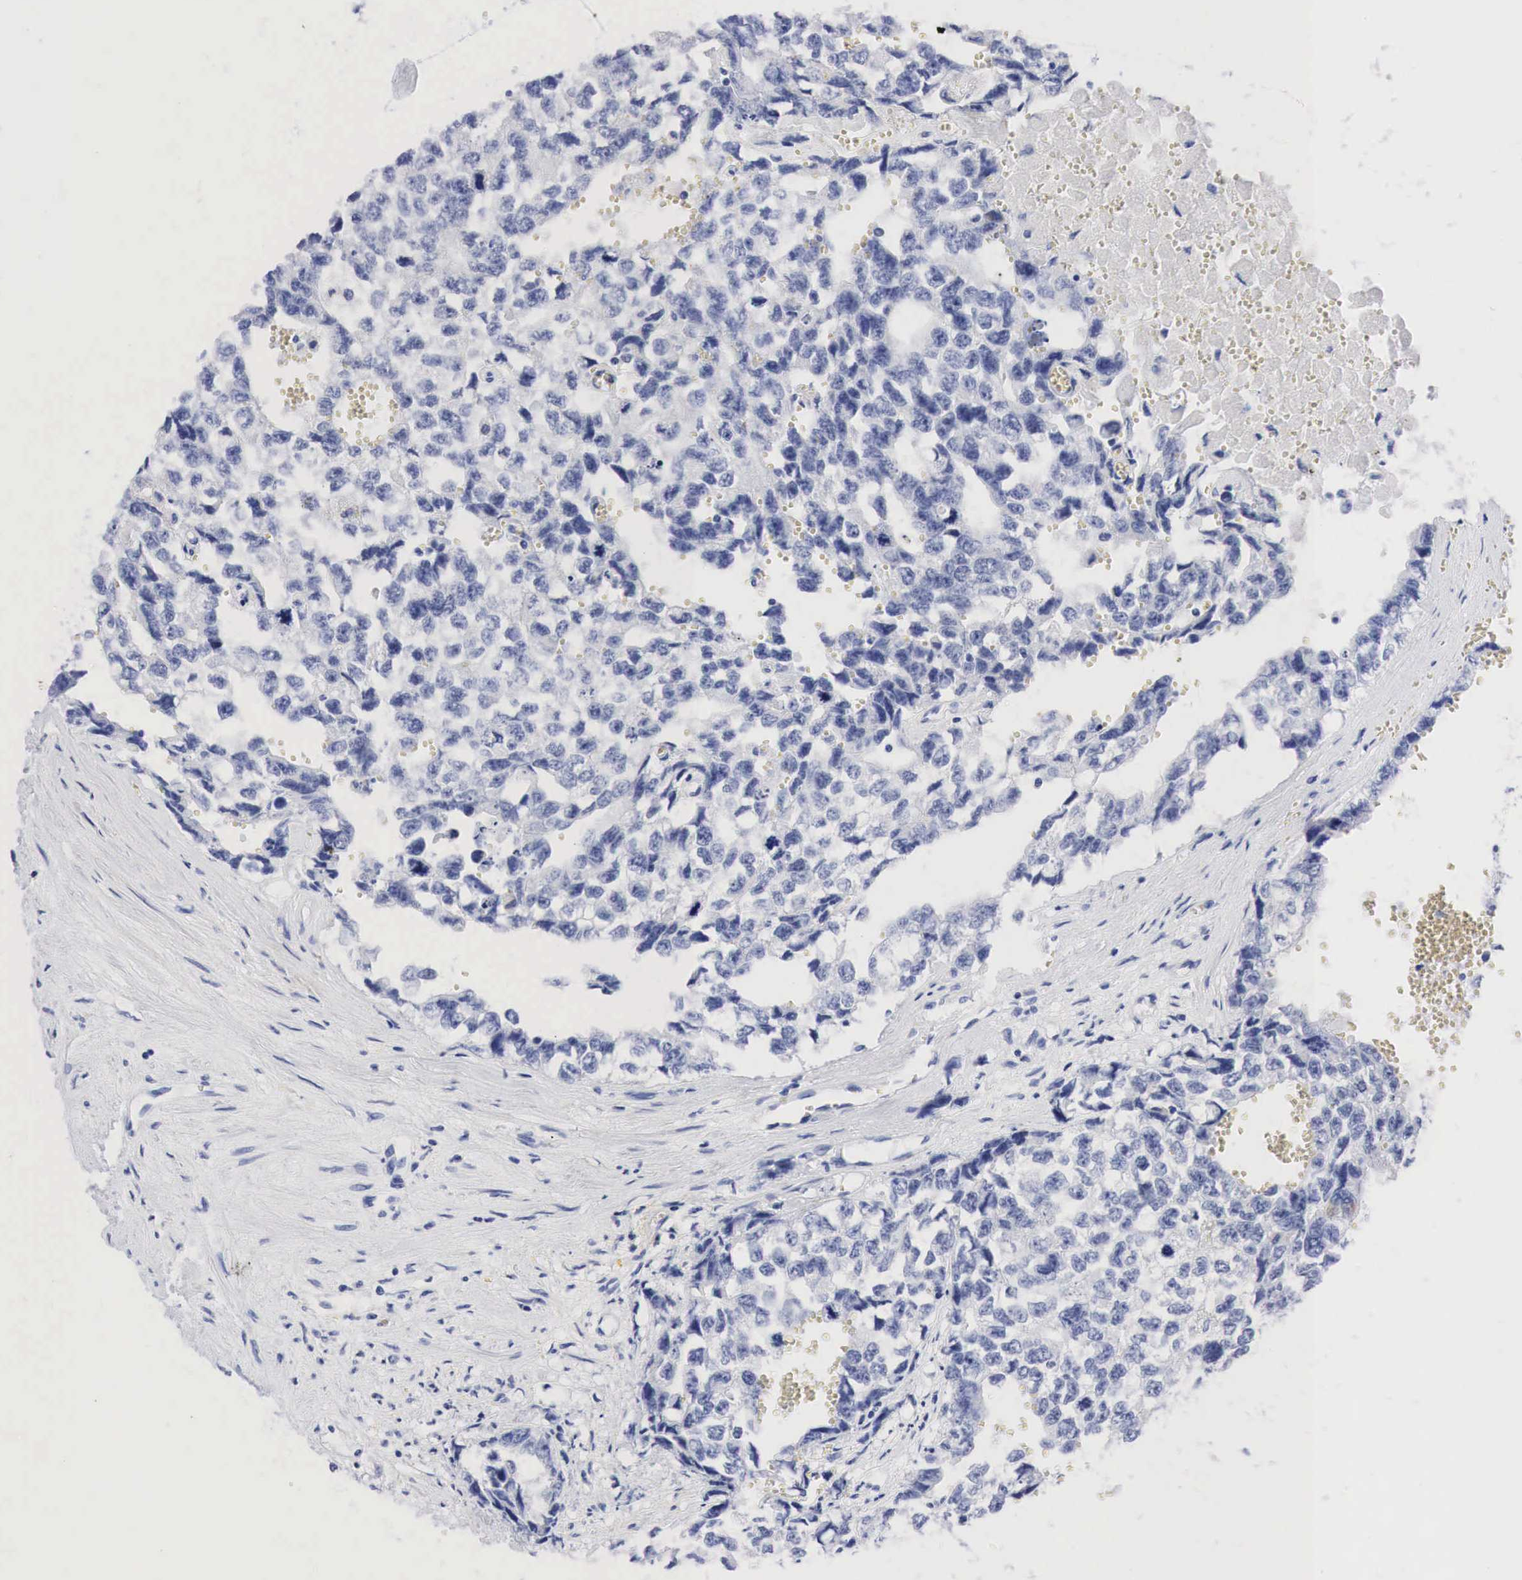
{"staining": {"intensity": "negative", "quantity": "none", "location": "none"}, "tissue": "testis cancer", "cell_type": "Tumor cells", "image_type": "cancer", "snomed": [{"axis": "morphology", "description": "Carcinoma, Embryonal, NOS"}, {"axis": "topography", "description": "Testis"}], "caption": "Photomicrograph shows no protein positivity in tumor cells of embryonal carcinoma (testis) tissue.", "gene": "NKX2-1", "patient": {"sex": "male", "age": 31}}